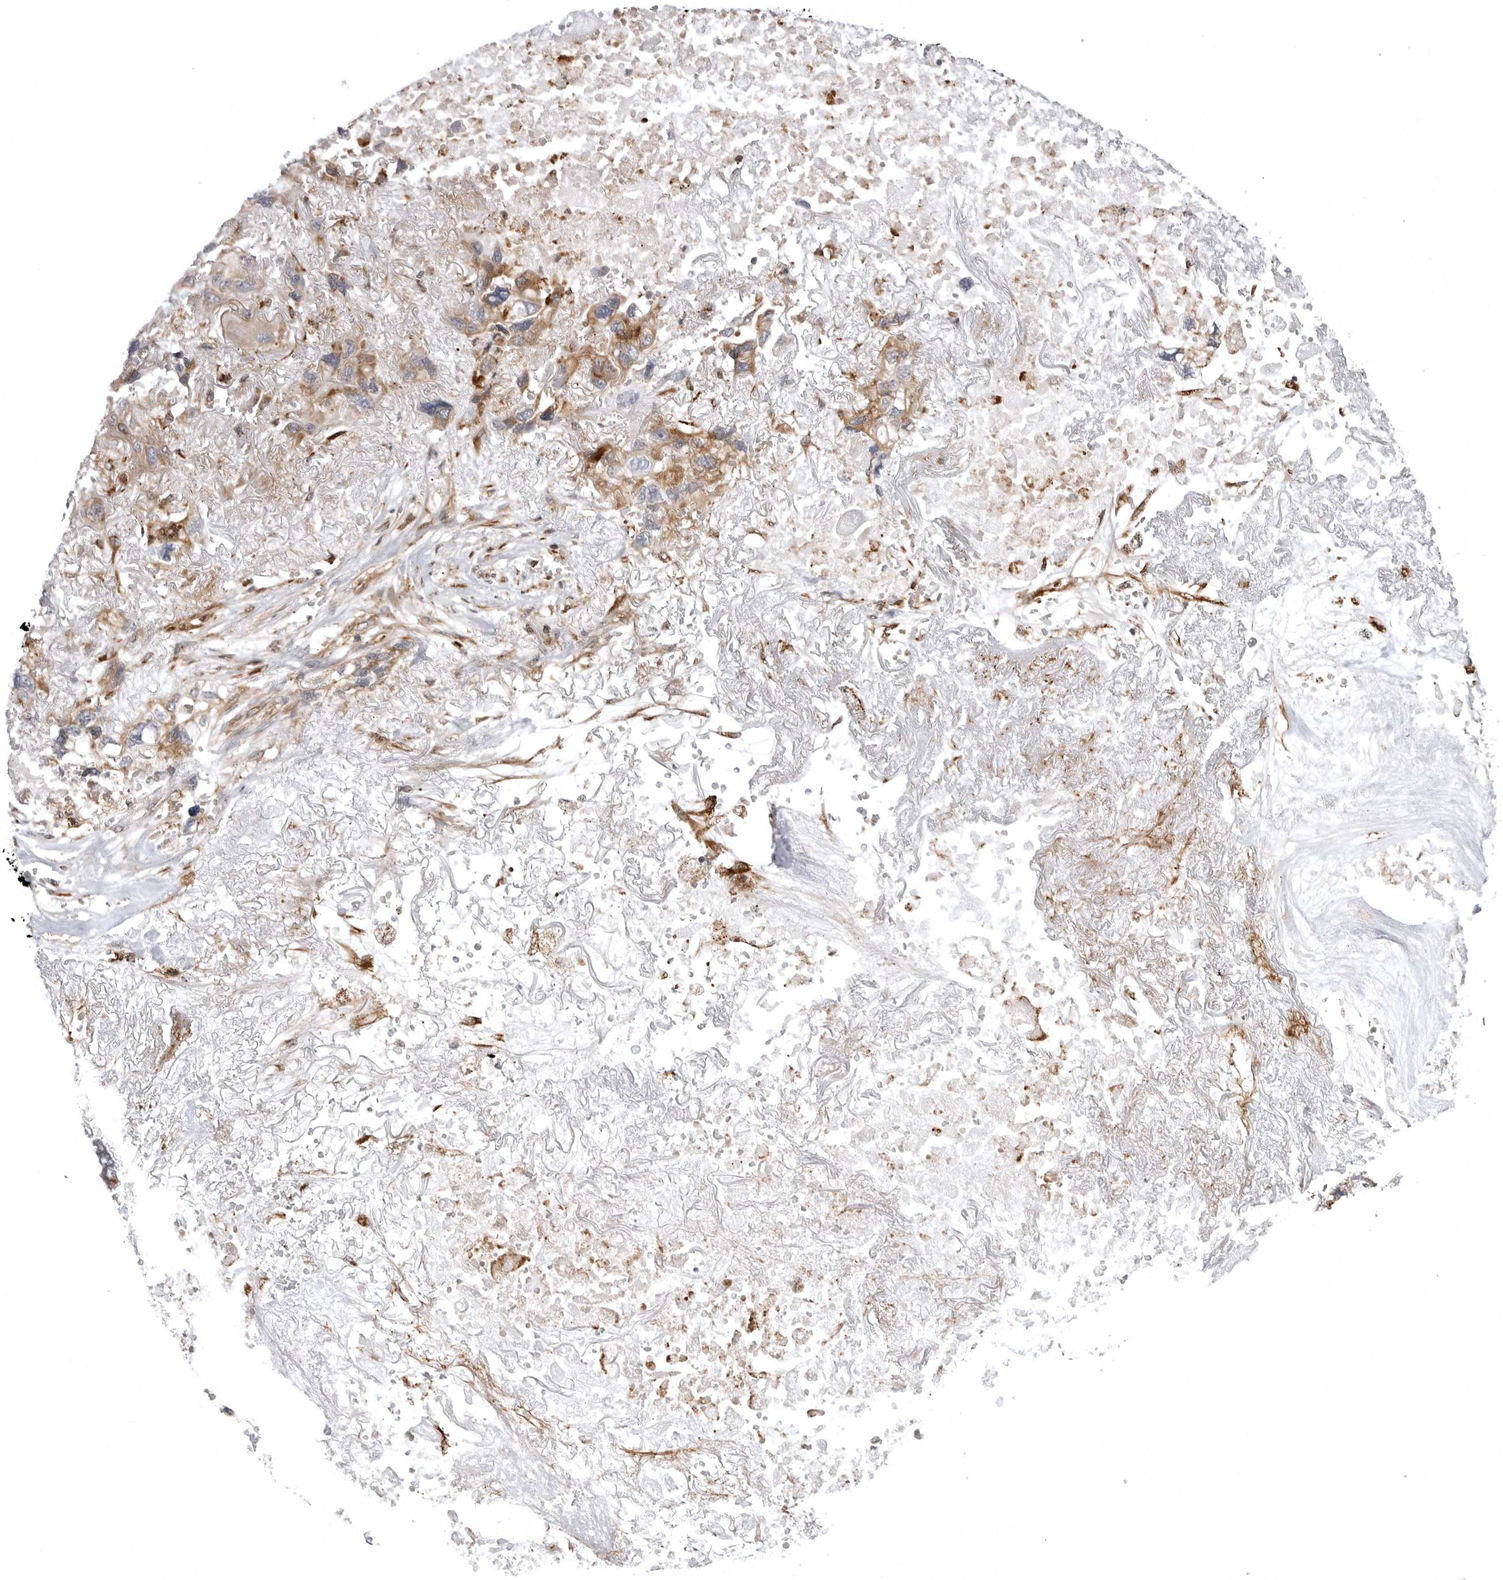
{"staining": {"intensity": "moderate", "quantity": "25%-75%", "location": "cytoplasmic/membranous"}, "tissue": "lung cancer", "cell_type": "Tumor cells", "image_type": "cancer", "snomed": [{"axis": "morphology", "description": "Squamous cell carcinoma, NOS"}, {"axis": "topography", "description": "Lung"}], "caption": "Immunohistochemical staining of lung squamous cell carcinoma exhibits medium levels of moderate cytoplasmic/membranous protein expression in about 25%-75% of tumor cells.", "gene": "ARL5A", "patient": {"sex": "female", "age": 73}}